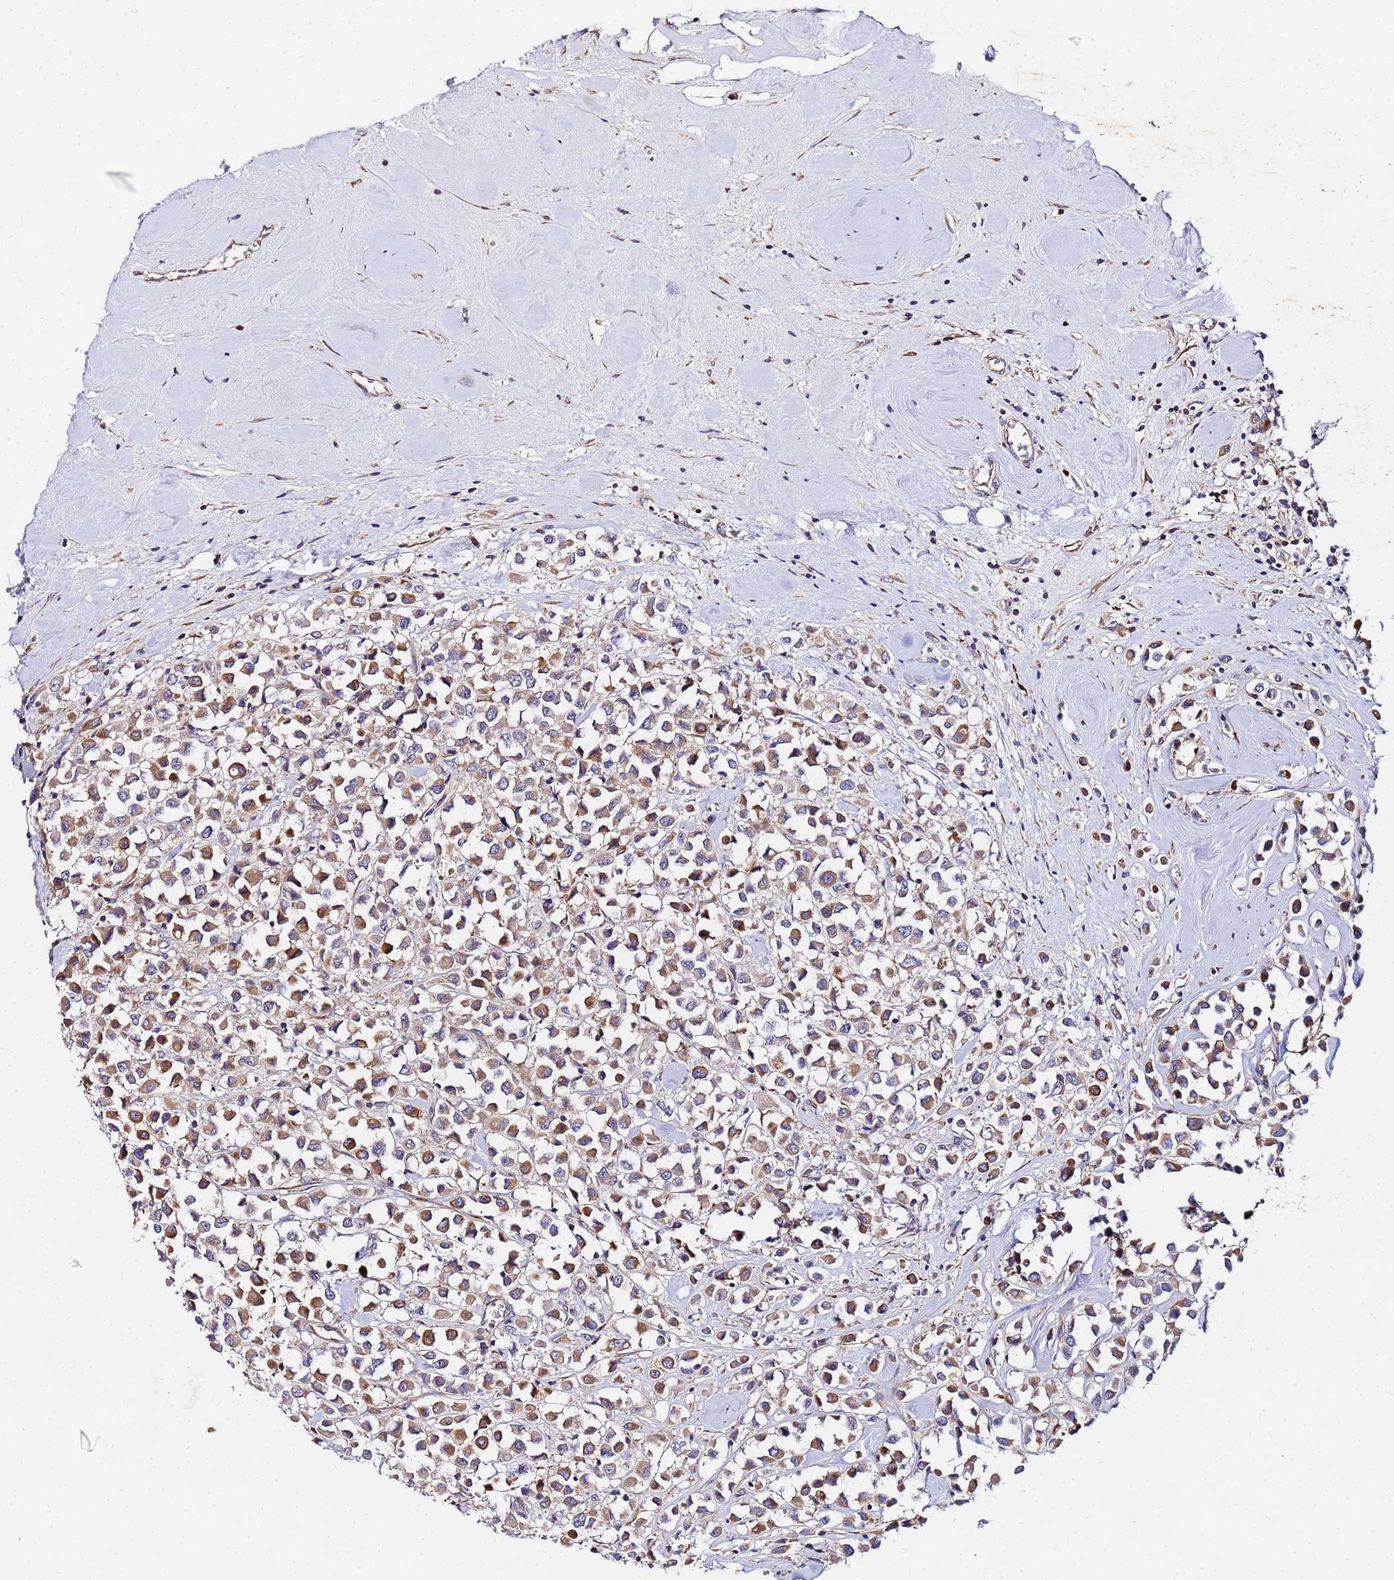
{"staining": {"intensity": "moderate", "quantity": ">75%", "location": "cytoplasmic/membranous"}, "tissue": "breast cancer", "cell_type": "Tumor cells", "image_type": "cancer", "snomed": [{"axis": "morphology", "description": "Duct carcinoma"}, {"axis": "topography", "description": "Breast"}], "caption": "Tumor cells exhibit medium levels of moderate cytoplasmic/membranous staining in approximately >75% of cells in invasive ductal carcinoma (breast). (Brightfield microscopy of DAB IHC at high magnification).", "gene": "POM121", "patient": {"sex": "female", "age": 61}}